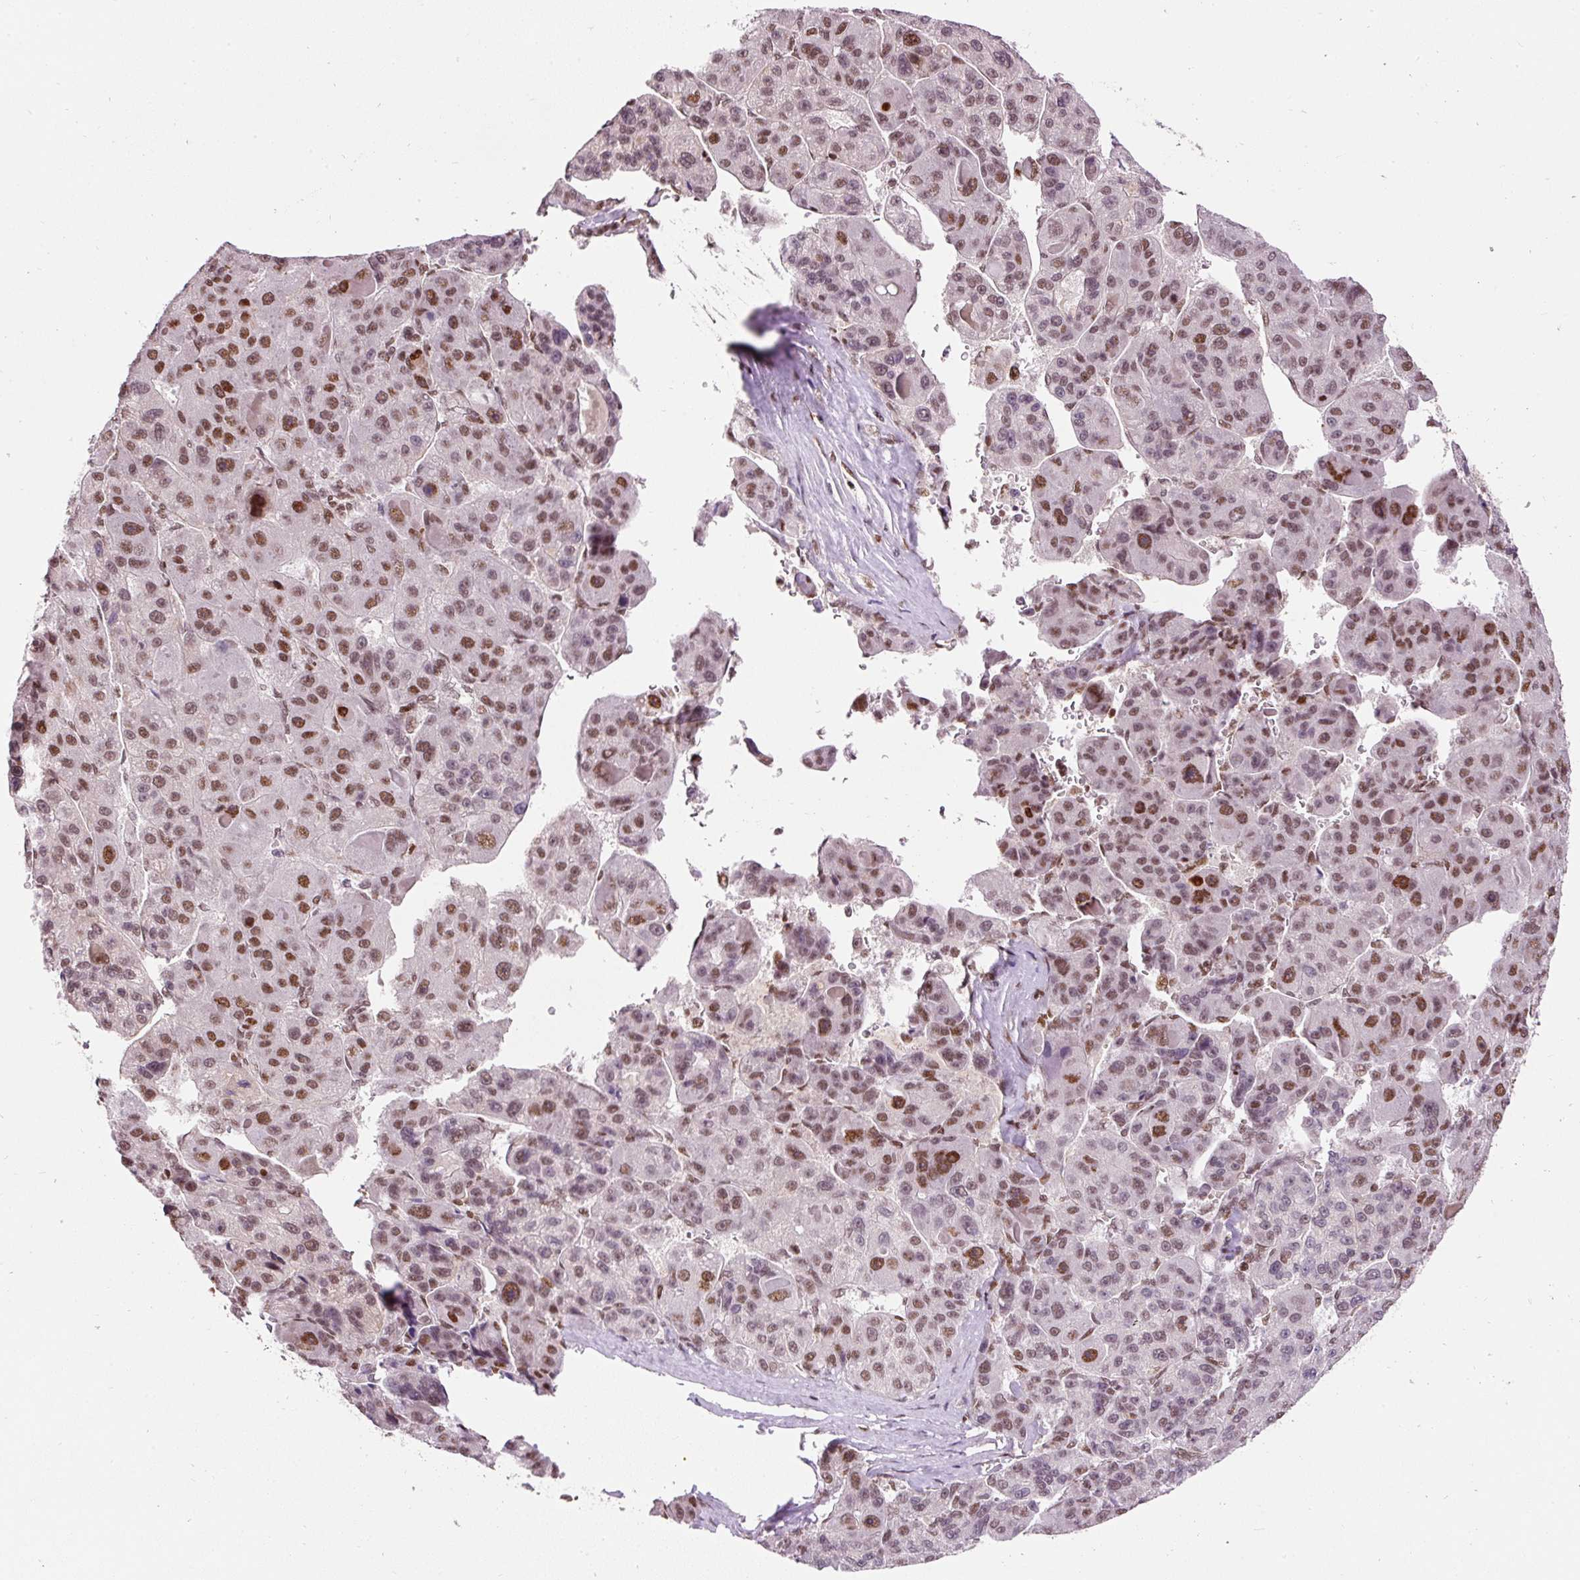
{"staining": {"intensity": "moderate", "quantity": "25%-75%", "location": "nuclear"}, "tissue": "liver cancer", "cell_type": "Tumor cells", "image_type": "cancer", "snomed": [{"axis": "morphology", "description": "Carcinoma, Hepatocellular, NOS"}, {"axis": "topography", "description": "Liver"}], "caption": "This image displays IHC staining of hepatocellular carcinoma (liver), with medium moderate nuclear expression in approximately 25%-75% of tumor cells.", "gene": "HNRNPC", "patient": {"sex": "male", "age": 76}}